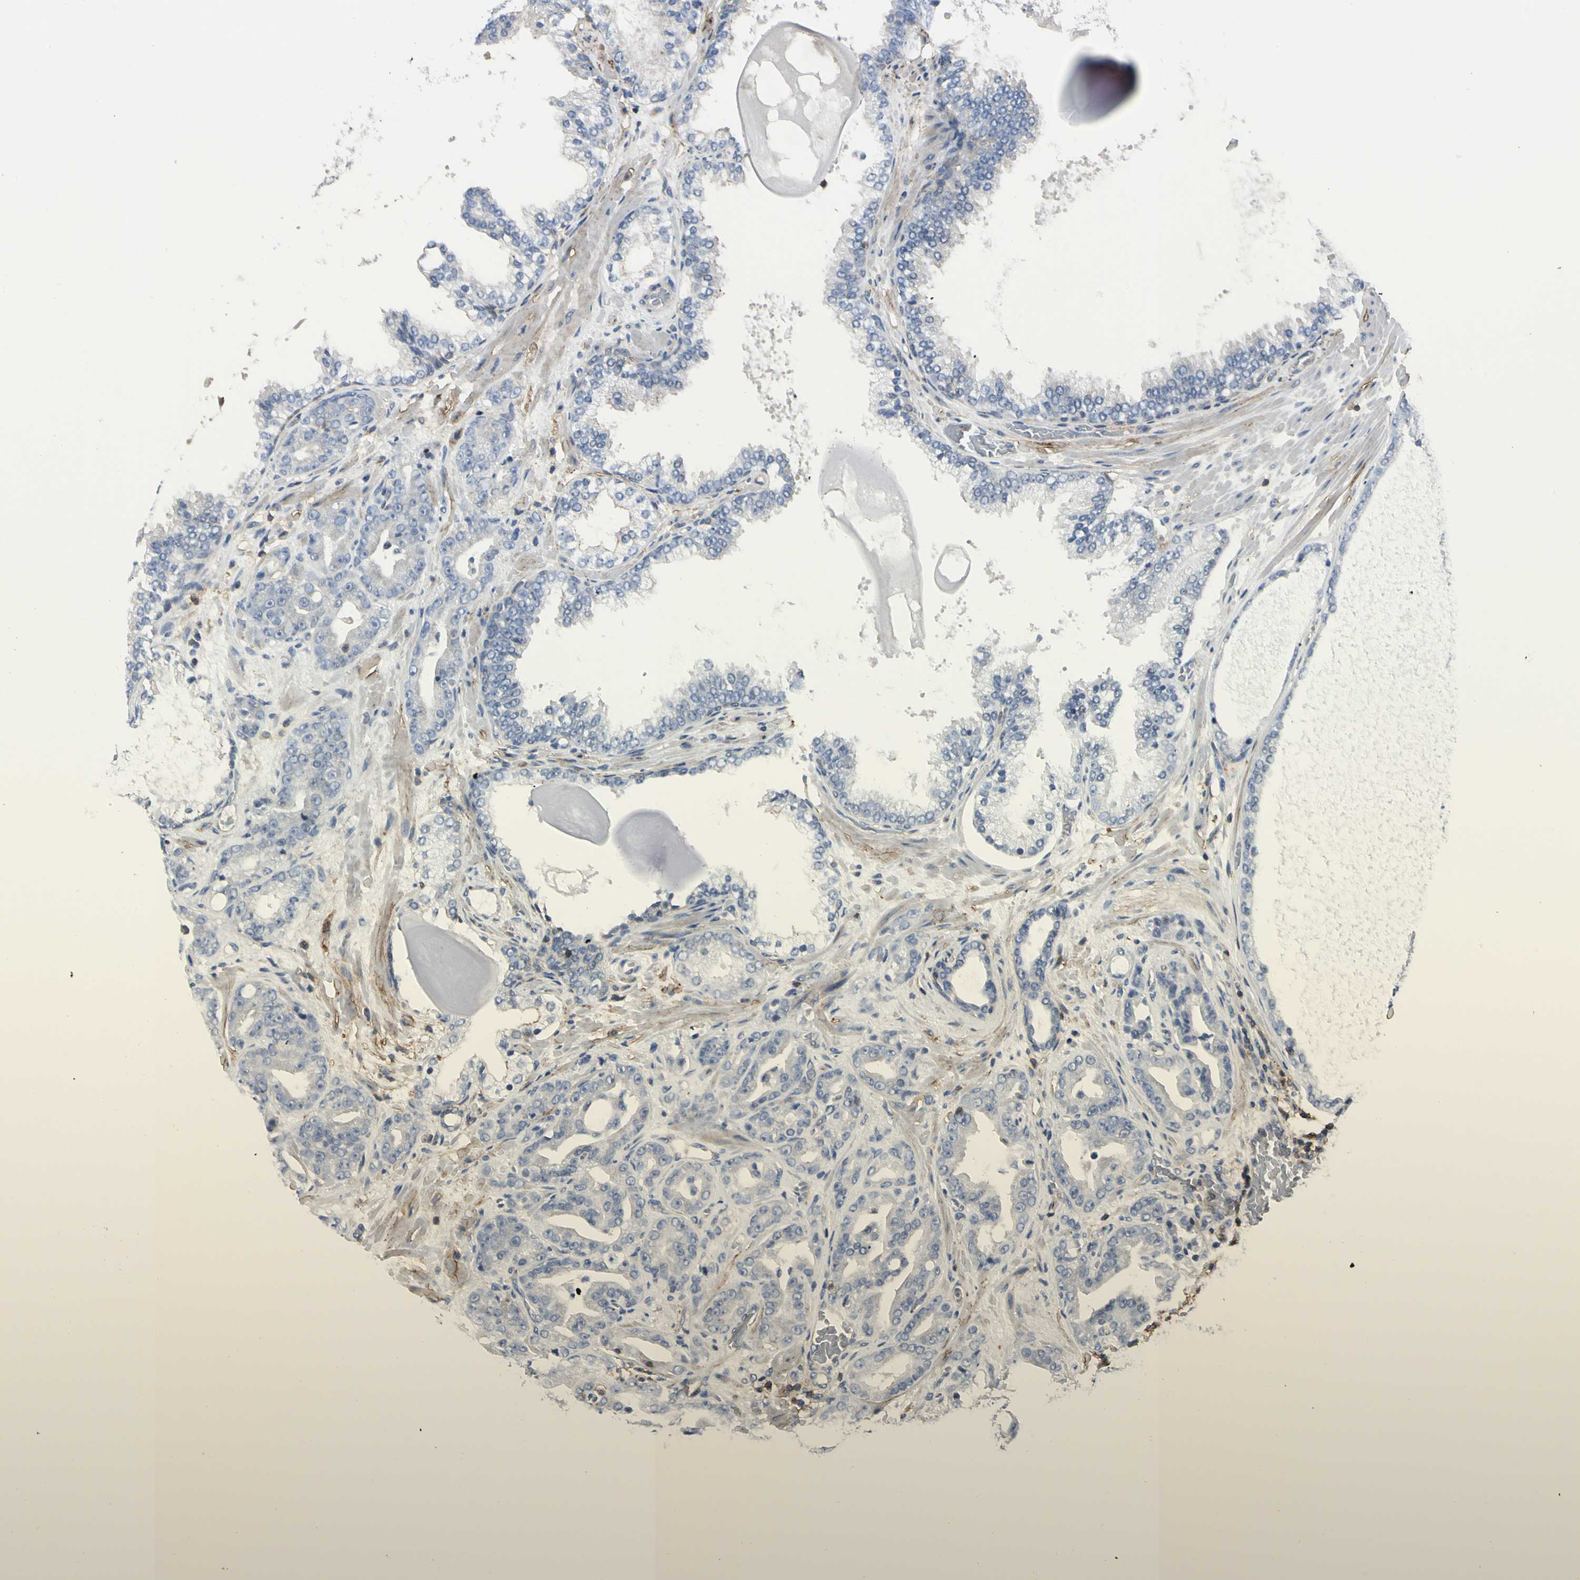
{"staining": {"intensity": "weak", "quantity": "<25%", "location": "cytoplasmic/membranous"}, "tissue": "prostate cancer", "cell_type": "Tumor cells", "image_type": "cancer", "snomed": [{"axis": "morphology", "description": "Adenocarcinoma, Low grade"}, {"axis": "topography", "description": "Prostate"}], "caption": "This photomicrograph is of prostate cancer (adenocarcinoma (low-grade)) stained with immunohistochemistry to label a protein in brown with the nuclei are counter-stained blue. There is no positivity in tumor cells. (Brightfield microscopy of DAB immunohistochemistry at high magnification).", "gene": "CLEC2B", "patient": {"sex": "male", "age": 63}}